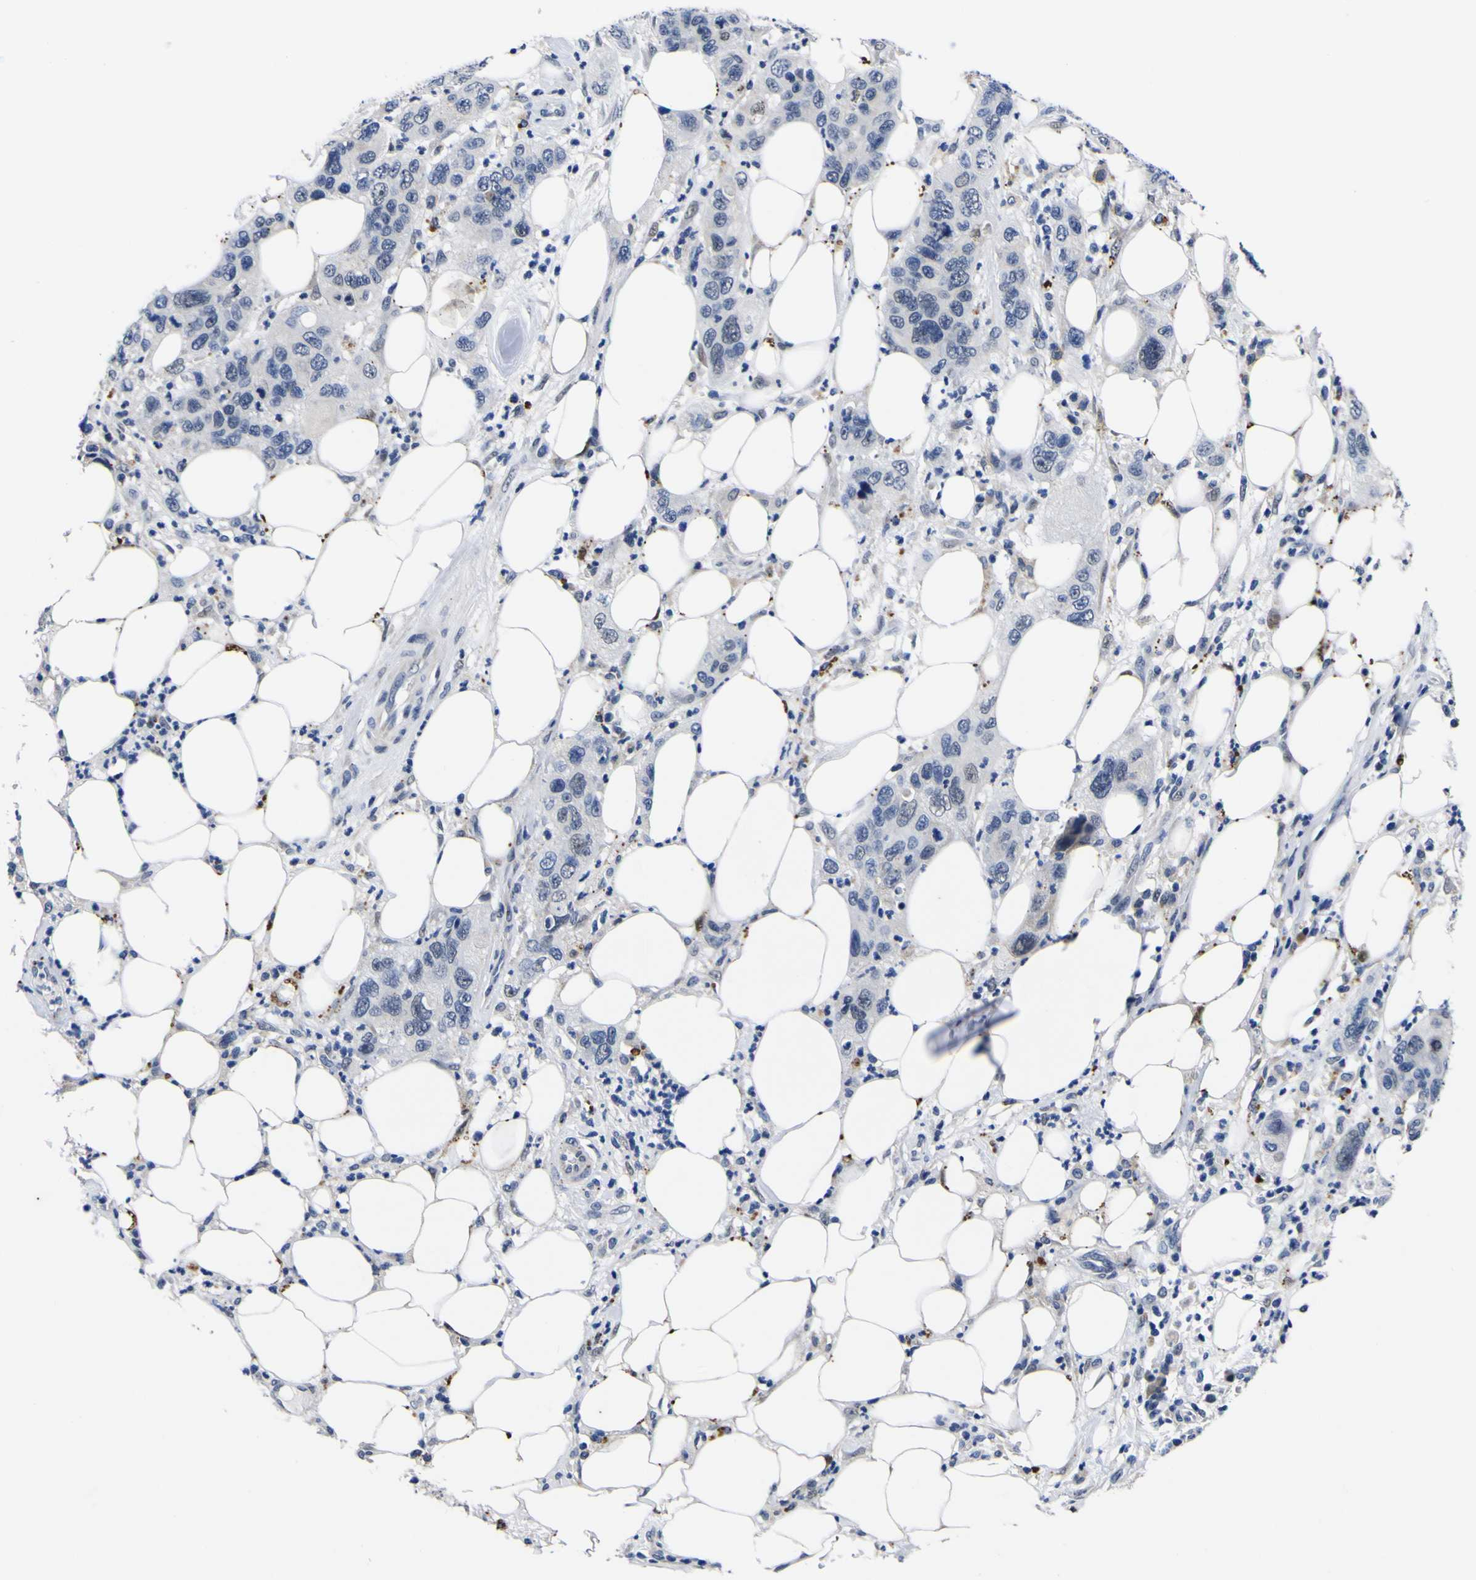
{"staining": {"intensity": "negative", "quantity": "none", "location": "none"}, "tissue": "pancreatic cancer", "cell_type": "Tumor cells", "image_type": "cancer", "snomed": [{"axis": "morphology", "description": "Adenocarcinoma, NOS"}, {"axis": "topography", "description": "Pancreas"}], "caption": "Adenocarcinoma (pancreatic) stained for a protein using IHC demonstrates no staining tumor cells.", "gene": "IGFLR1", "patient": {"sex": "female", "age": 71}}